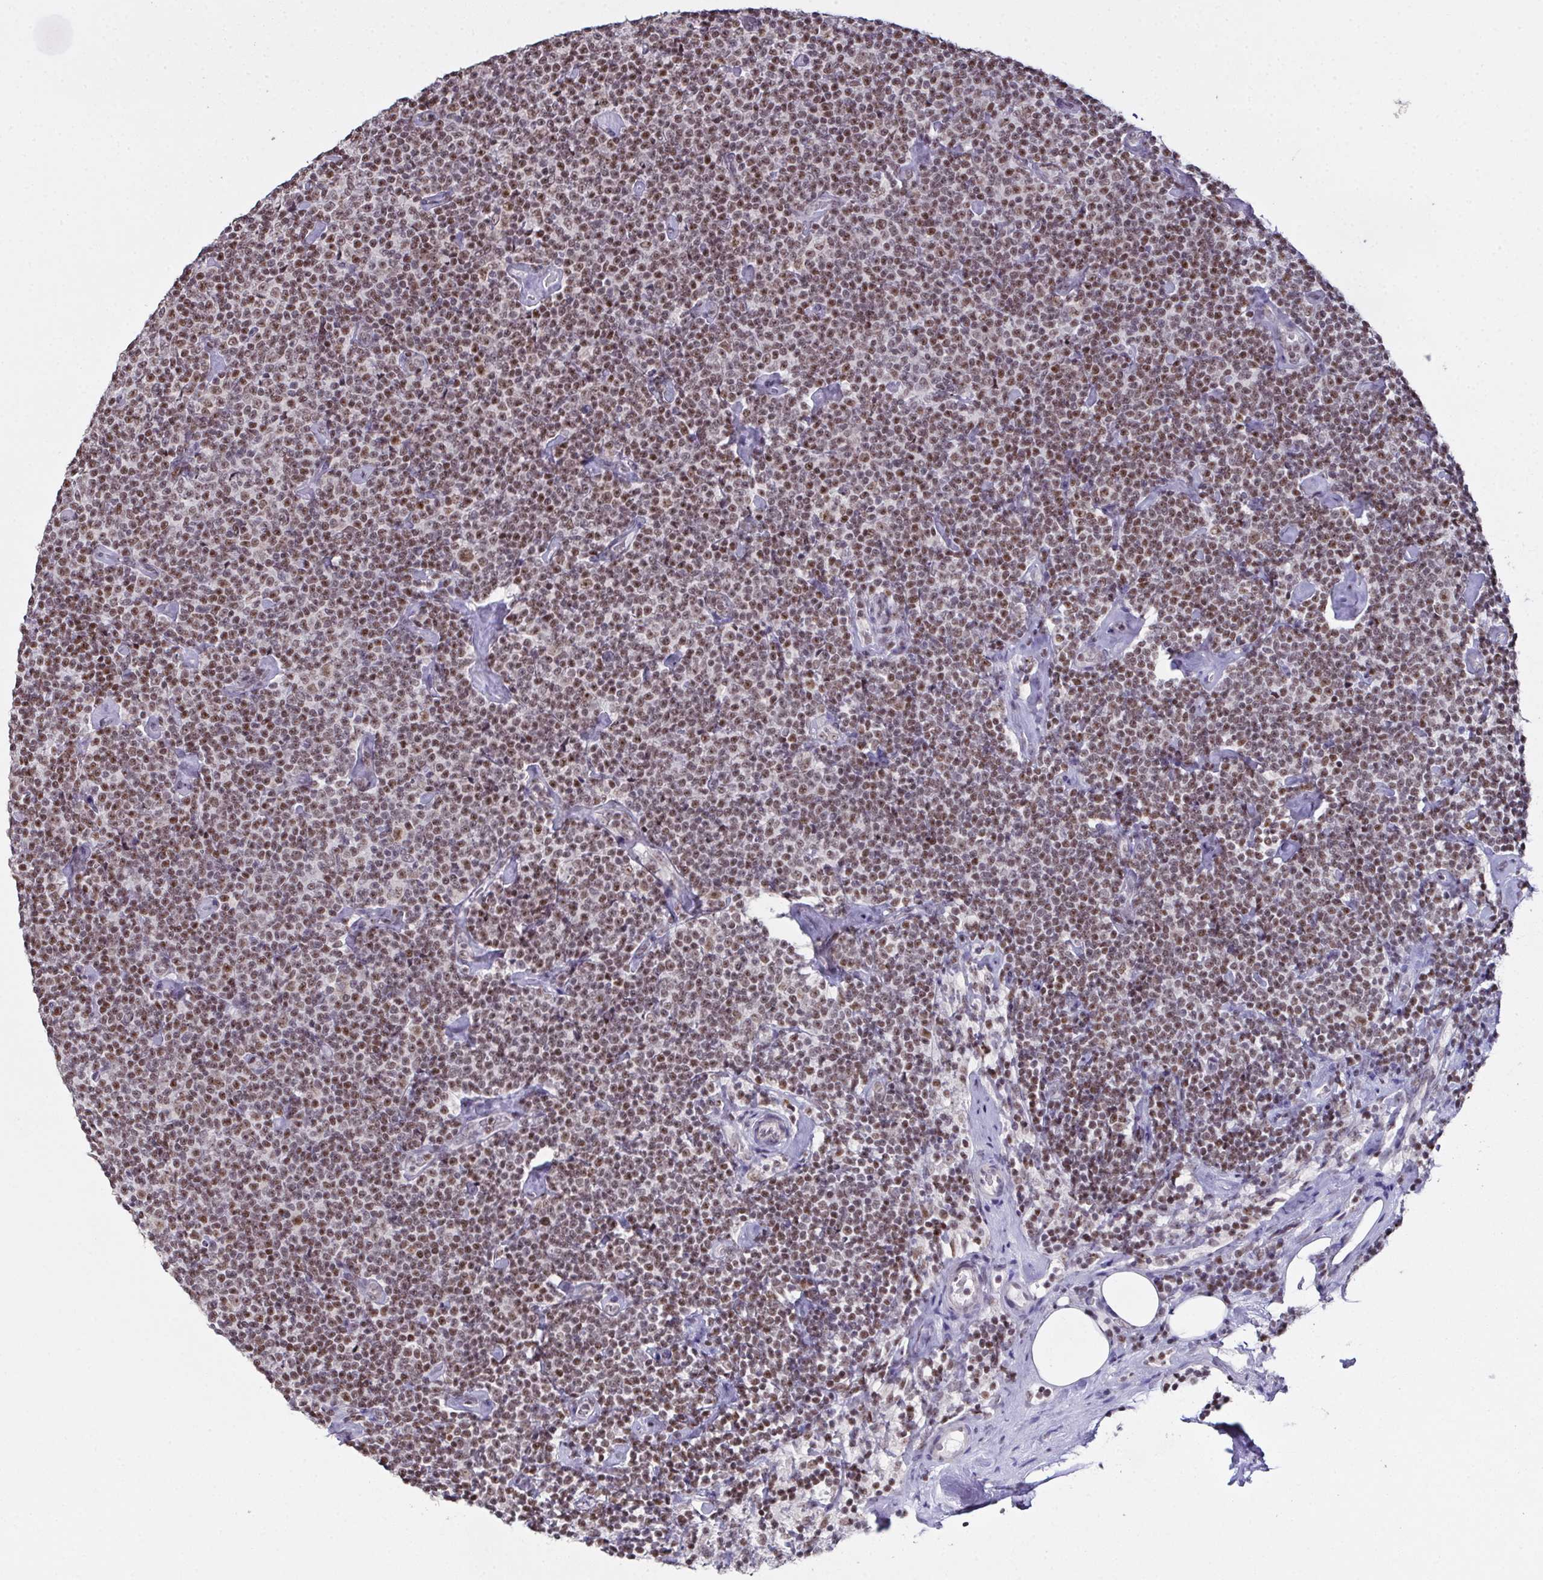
{"staining": {"intensity": "moderate", "quantity": ">75%", "location": "nuclear"}, "tissue": "lymphoma", "cell_type": "Tumor cells", "image_type": "cancer", "snomed": [{"axis": "morphology", "description": "Malignant lymphoma, non-Hodgkin's type, Low grade"}, {"axis": "topography", "description": "Lymph node"}], "caption": "This is an image of immunohistochemistry staining of malignant lymphoma, non-Hodgkin's type (low-grade), which shows moderate expression in the nuclear of tumor cells.", "gene": "ZNF800", "patient": {"sex": "male", "age": 81}}